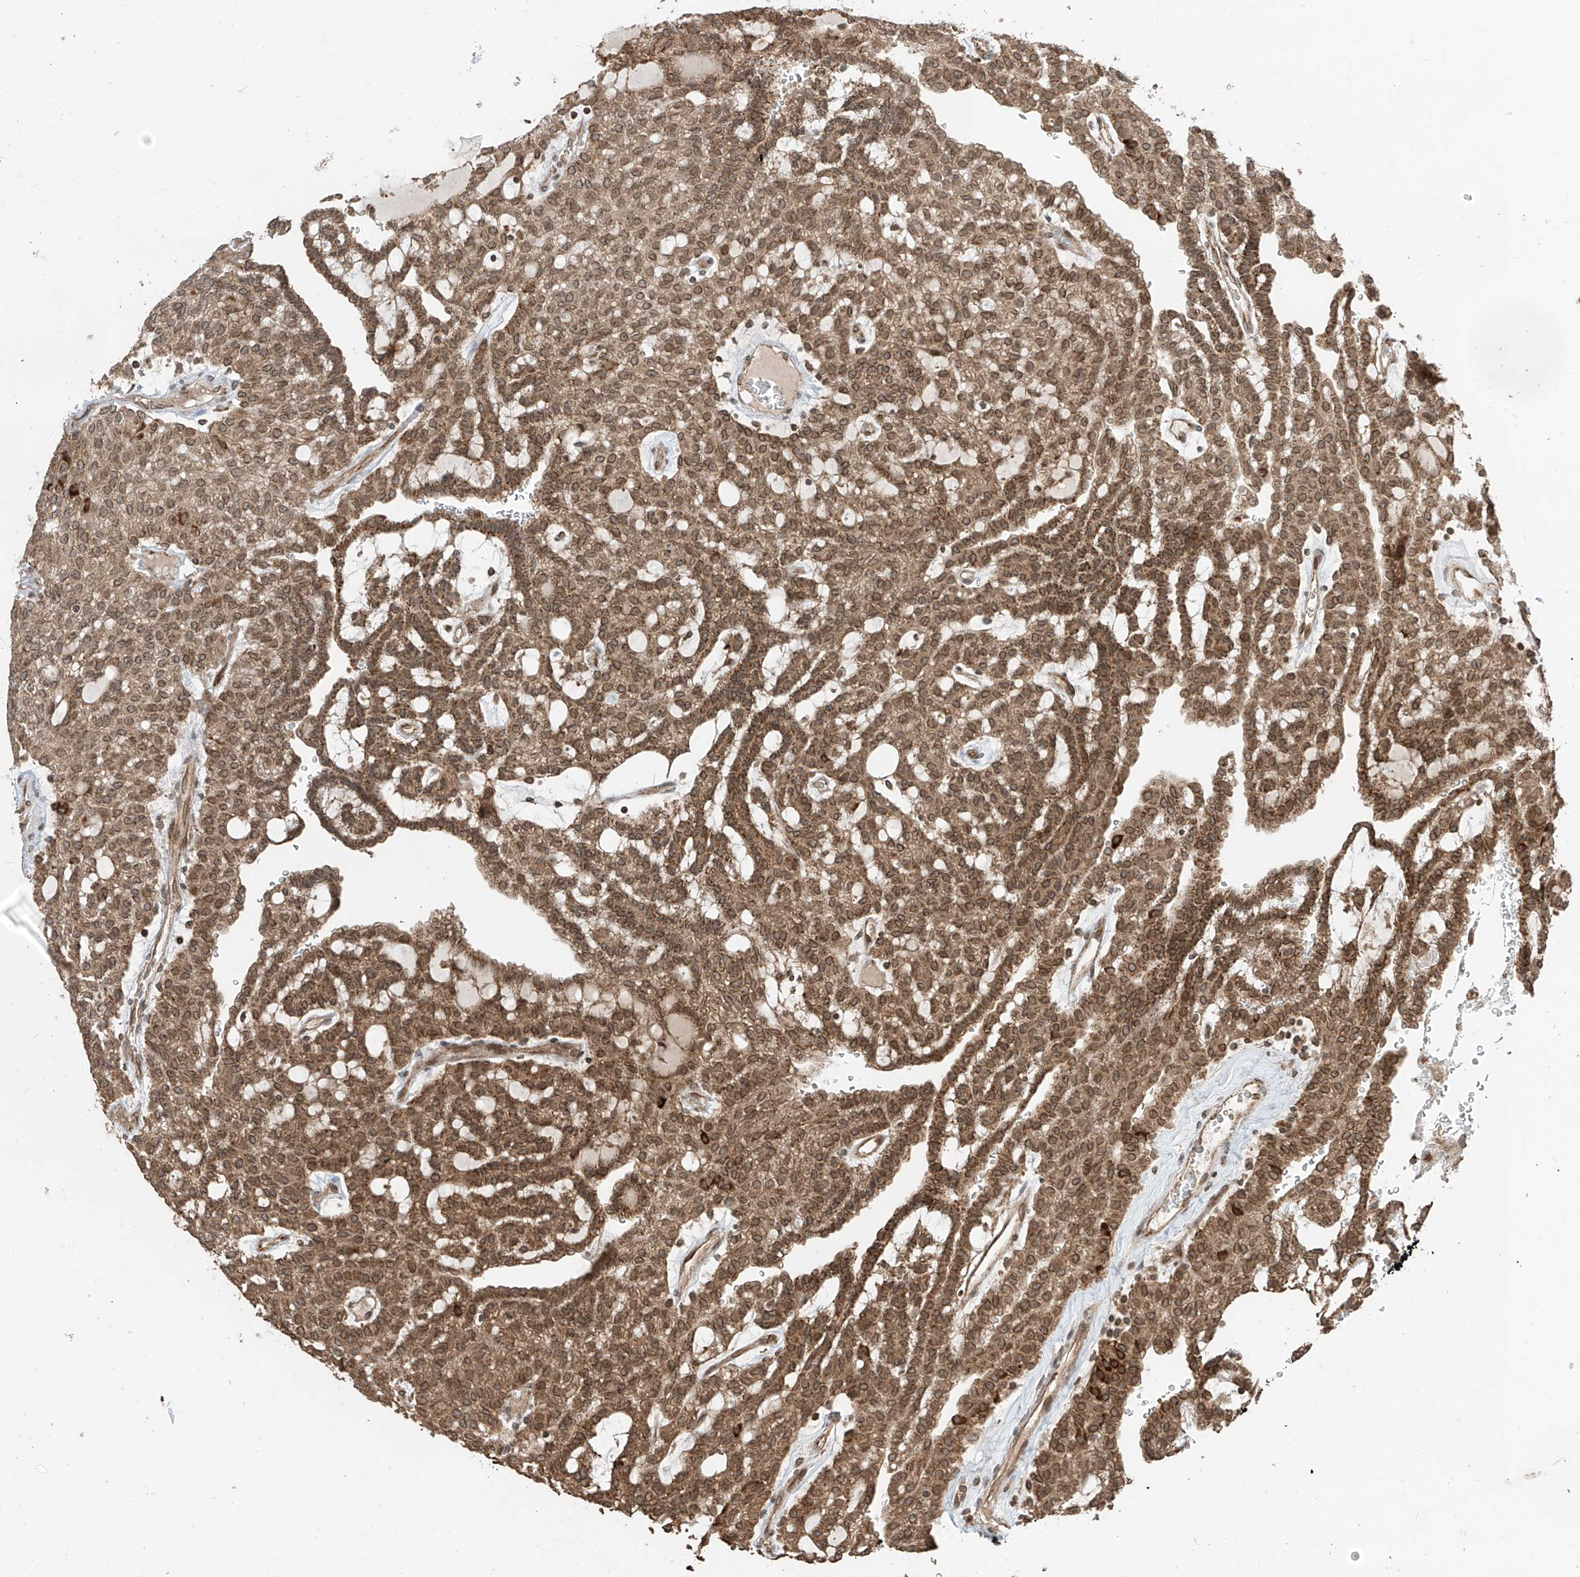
{"staining": {"intensity": "moderate", "quantity": ">75%", "location": "cytoplasmic/membranous,nuclear"}, "tissue": "renal cancer", "cell_type": "Tumor cells", "image_type": "cancer", "snomed": [{"axis": "morphology", "description": "Adenocarcinoma, NOS"}, {"axis": "topography", "description": "Kidney"}], "caption": "Brown immunohistochemical staining in human renal adenocarcinoma demonstrates moderate cytoplasmic/membranous and nuclear staining in about >75% of tumor cells.", "gene": "AHCTF1", "patient": {"sex": "male", "age": 63}}